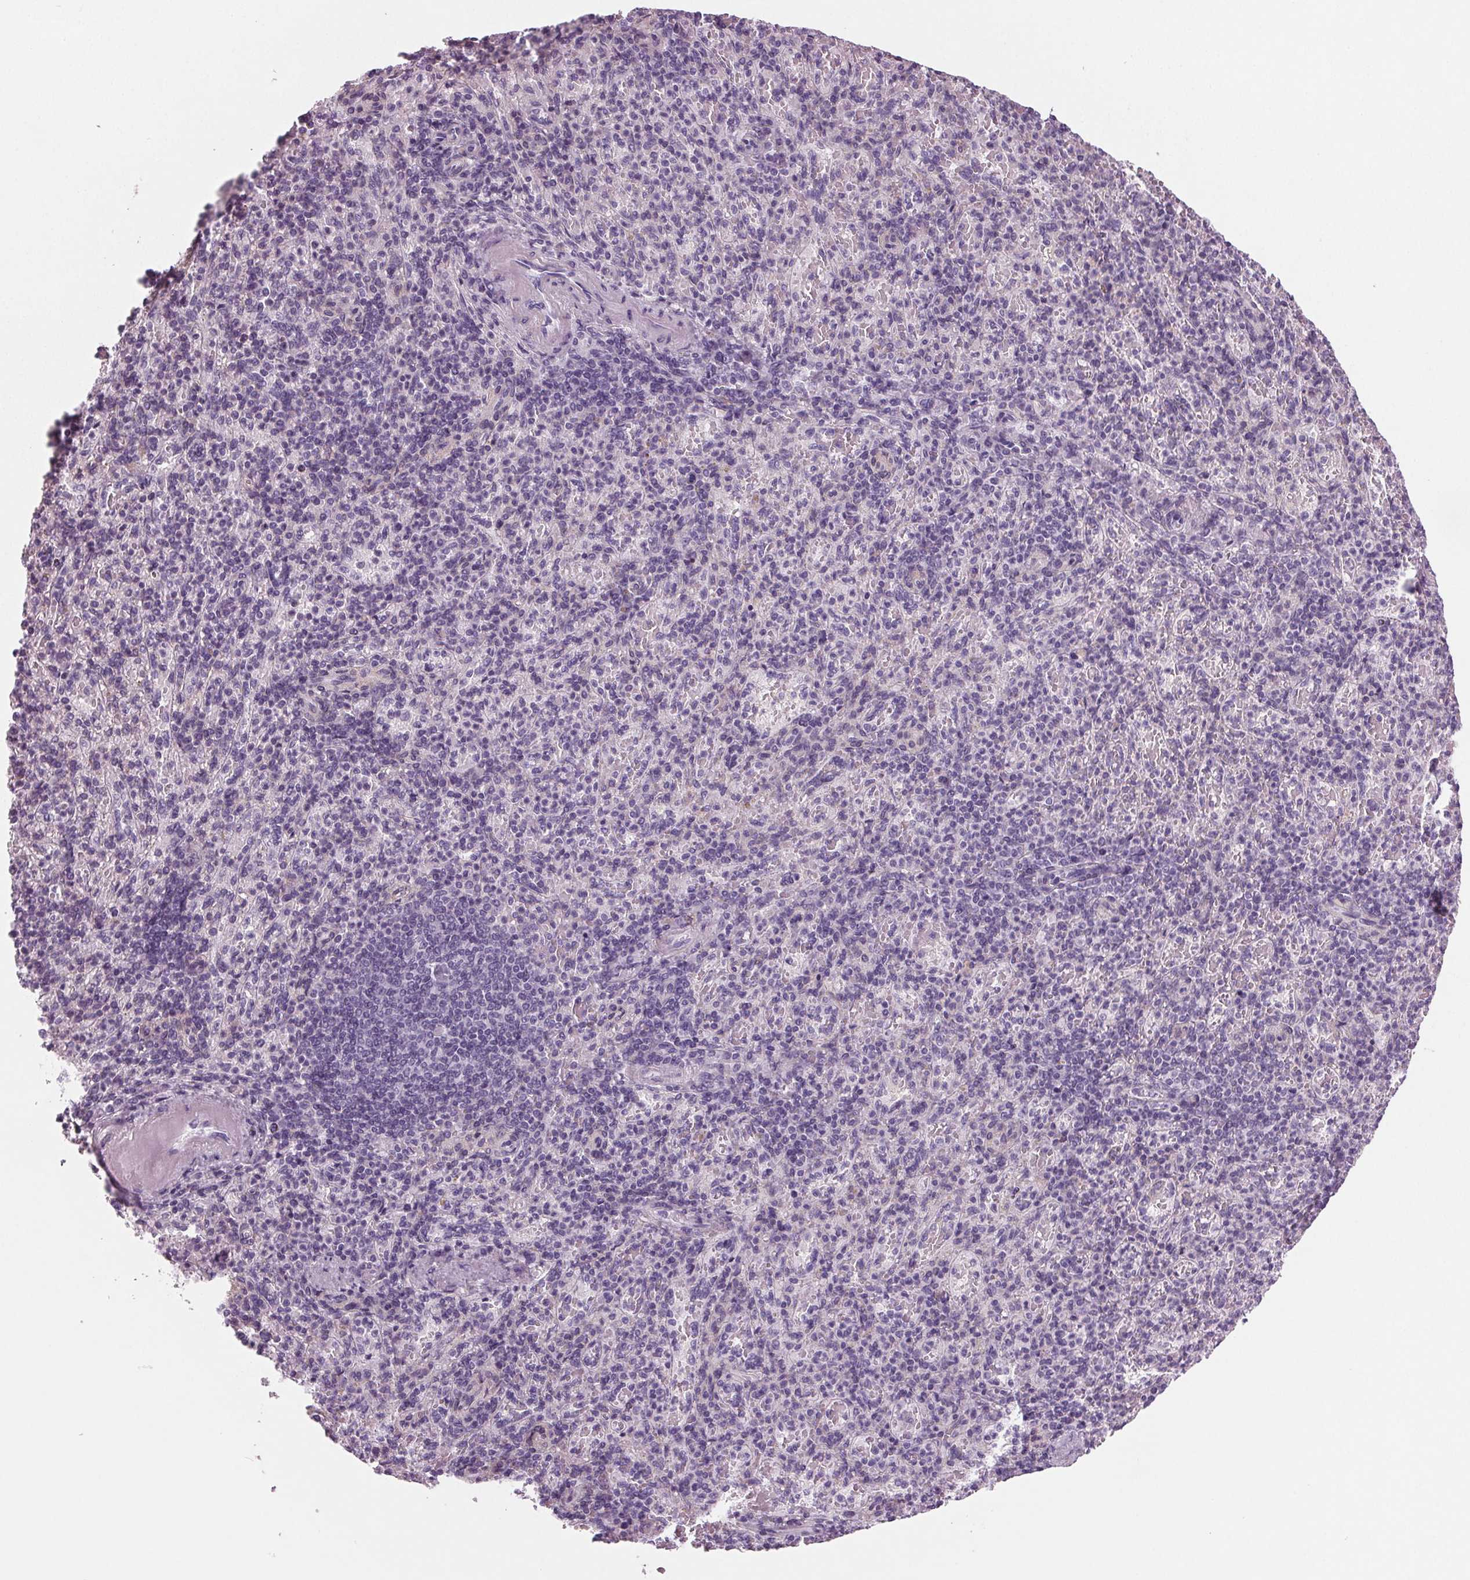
{"staining": {"intensity": "negative", "quantity": "none", "location": "none"}, "tissue": "spleen", "cell_type": "Cells in red pulp", "image_type": "normal", "snomed": [{"axis": "morphology", "description": "Normal tissue, NOS"}, {"axis": "topography", "description": "Spleen"}], "caption": "A micrograph of human spleen is negative for staining in cells in red pulp. (Stains: DAB immunohistochemistry (IHC) with hematoxylin counter stain, Microscopy: brightfield microscopy at high magnification).", "gene": "BHLHE22", "patient": {"sex": "female", "age": 74}}